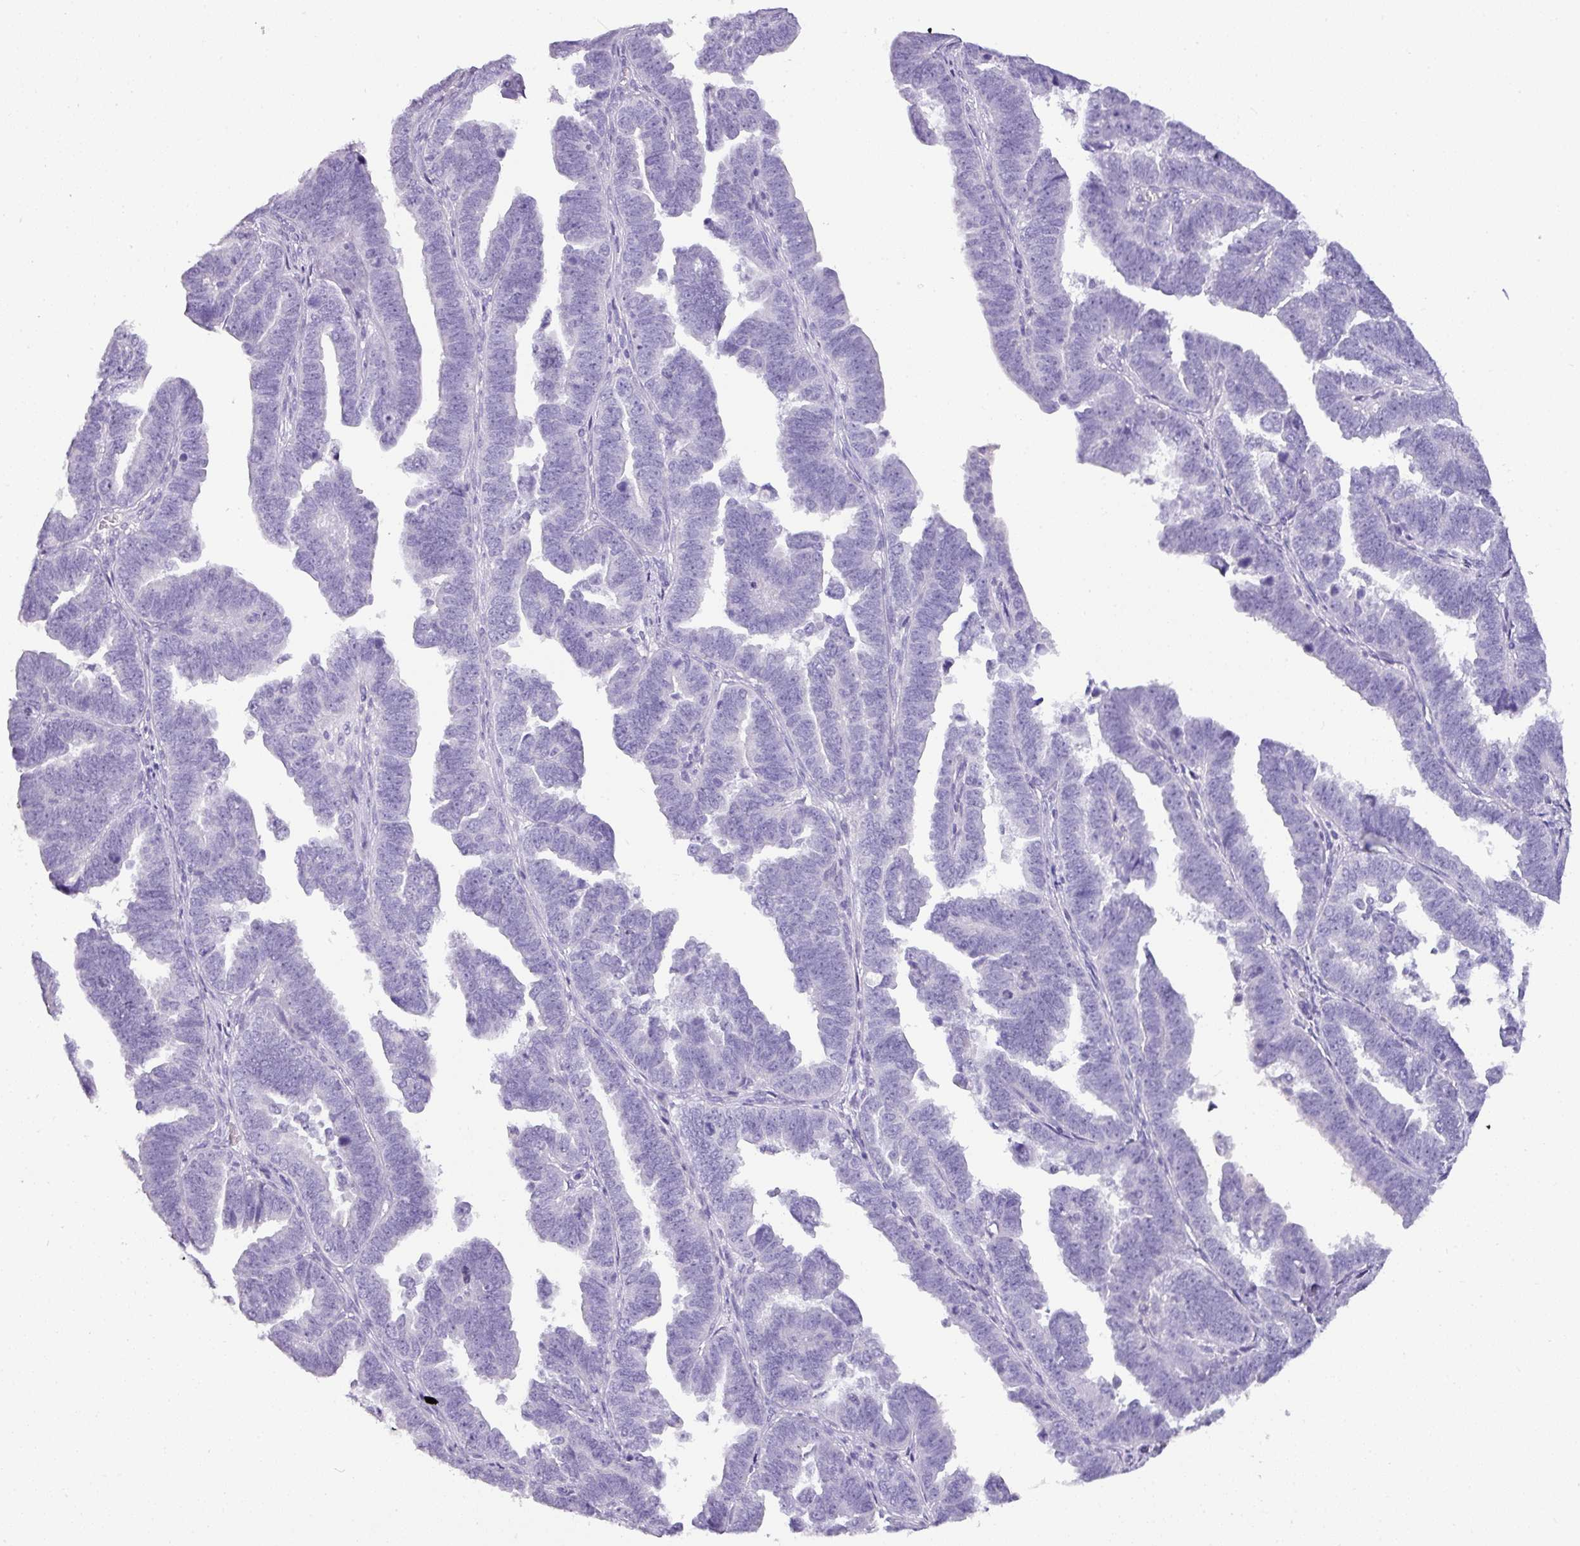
{"staining": {"intensity": "negative", "quantity": "none", "location": "none"}, "tissue": "endometrial cancer", "cell_type": "Tumor cells", "image_type": "cancer", "snomed": [{"axis": "morphology", "description": "Adenocarcinoma, NOS"}, {"axis": "topography", "description": "Endometrium"}], "caption": "IHC photomicrograph of neoplastic tissue: human endometrial adenocarcinoma stained with DAB displays no significant protein staining in tumor cells.", "gene": "NAPSA", "patient": {"sex": "female", "age": 75}}